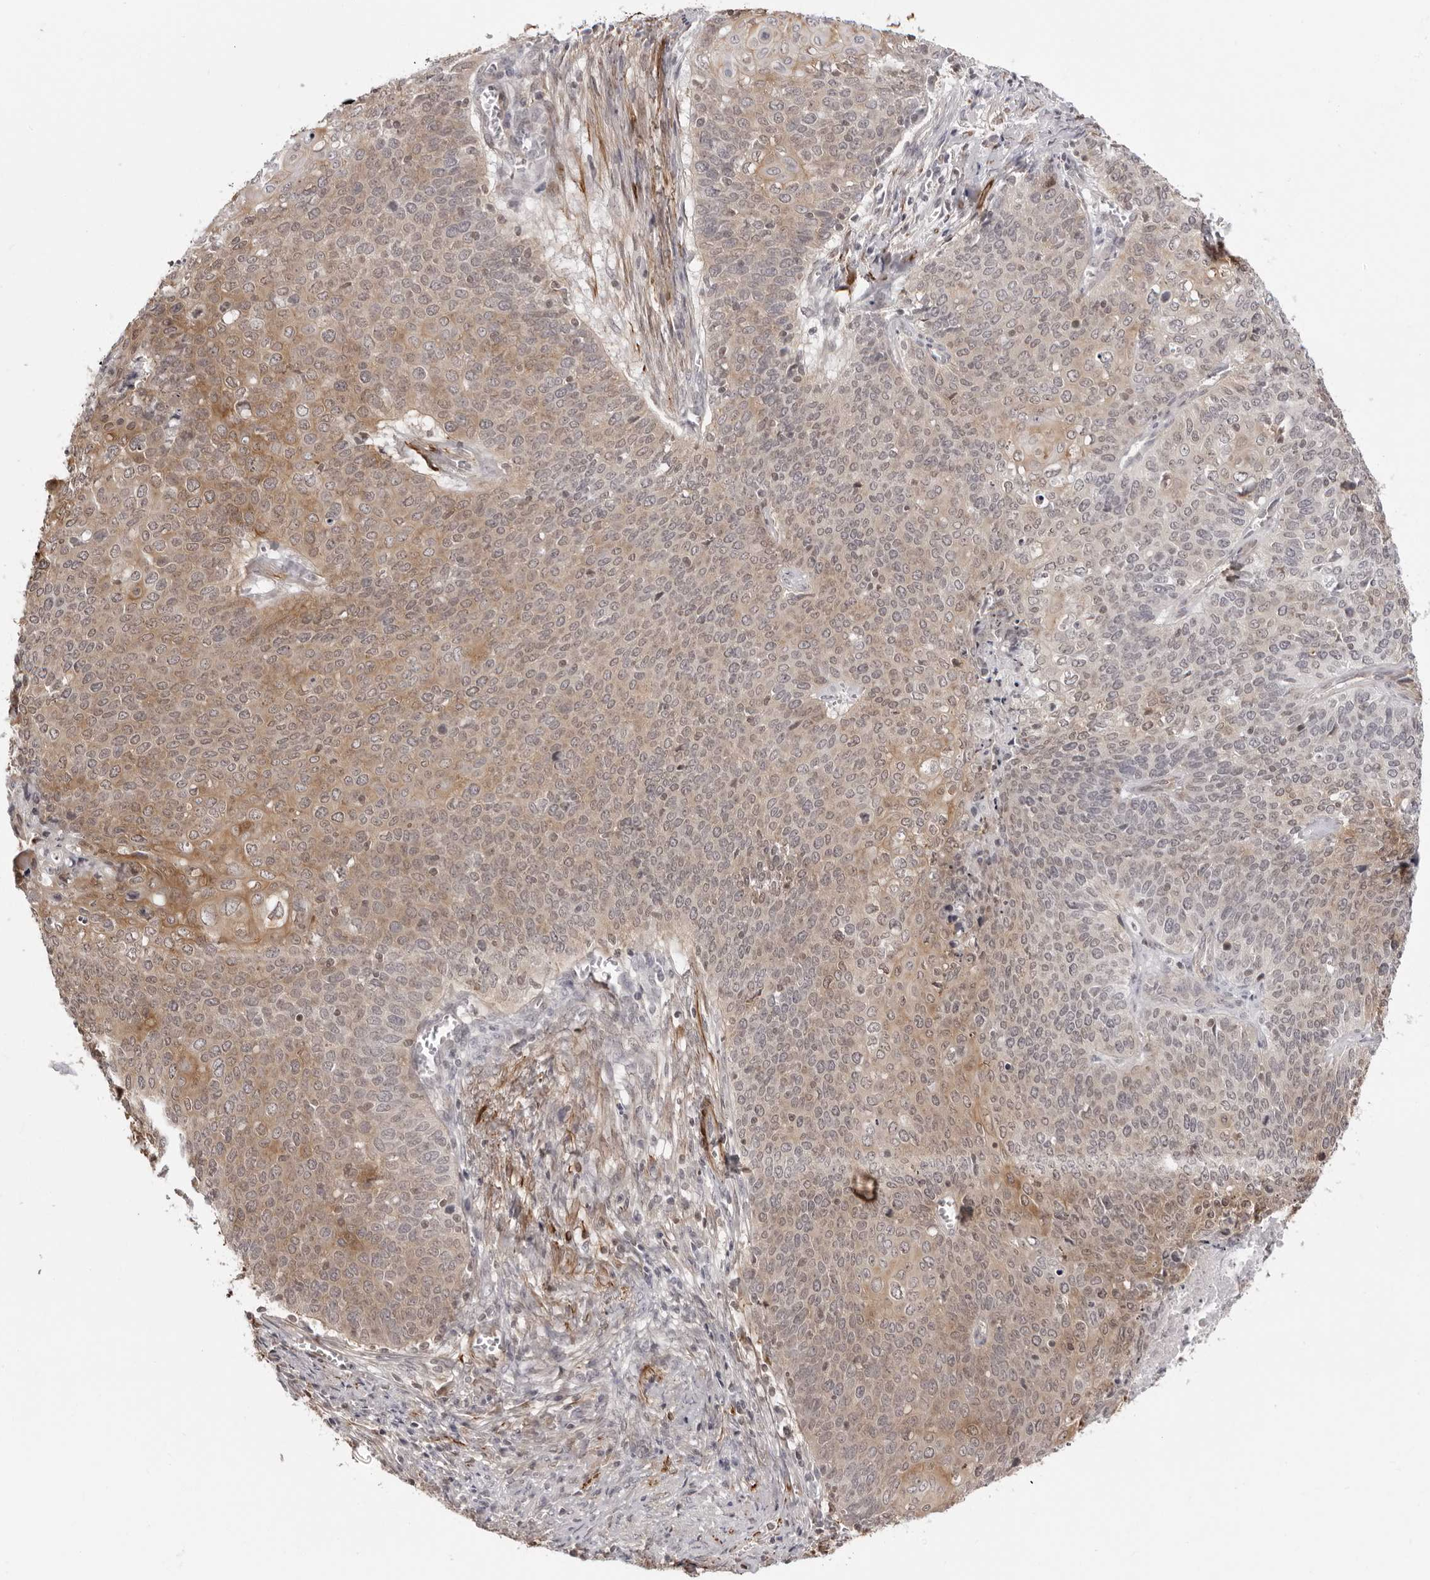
{"staining": {"intensity": "moderate", "quantity": "25%-75%", "location": "cytoplasmic/membranous"}, "tissue": "cervical cancer", "cell_type": "Tumor cells", "image_type": "cancer", "snomed": [{"axis": "morphology", "description": "Squamous cell carcinoma, NOS"}, {"axis": "topography", "description": "Cervix"}], "caption": "Immunohistochemical staining of human cervical cancer (squamous cell carcinoma) displays medium levels of moderate cytoplasmic/membranous protein expression in about 25%-75% of tumor cells. The protein of interest is shown in brown color, while the nuclei are stained blue.", "gene": "UNK", "patient": {"sex": "female", "age": 39}}